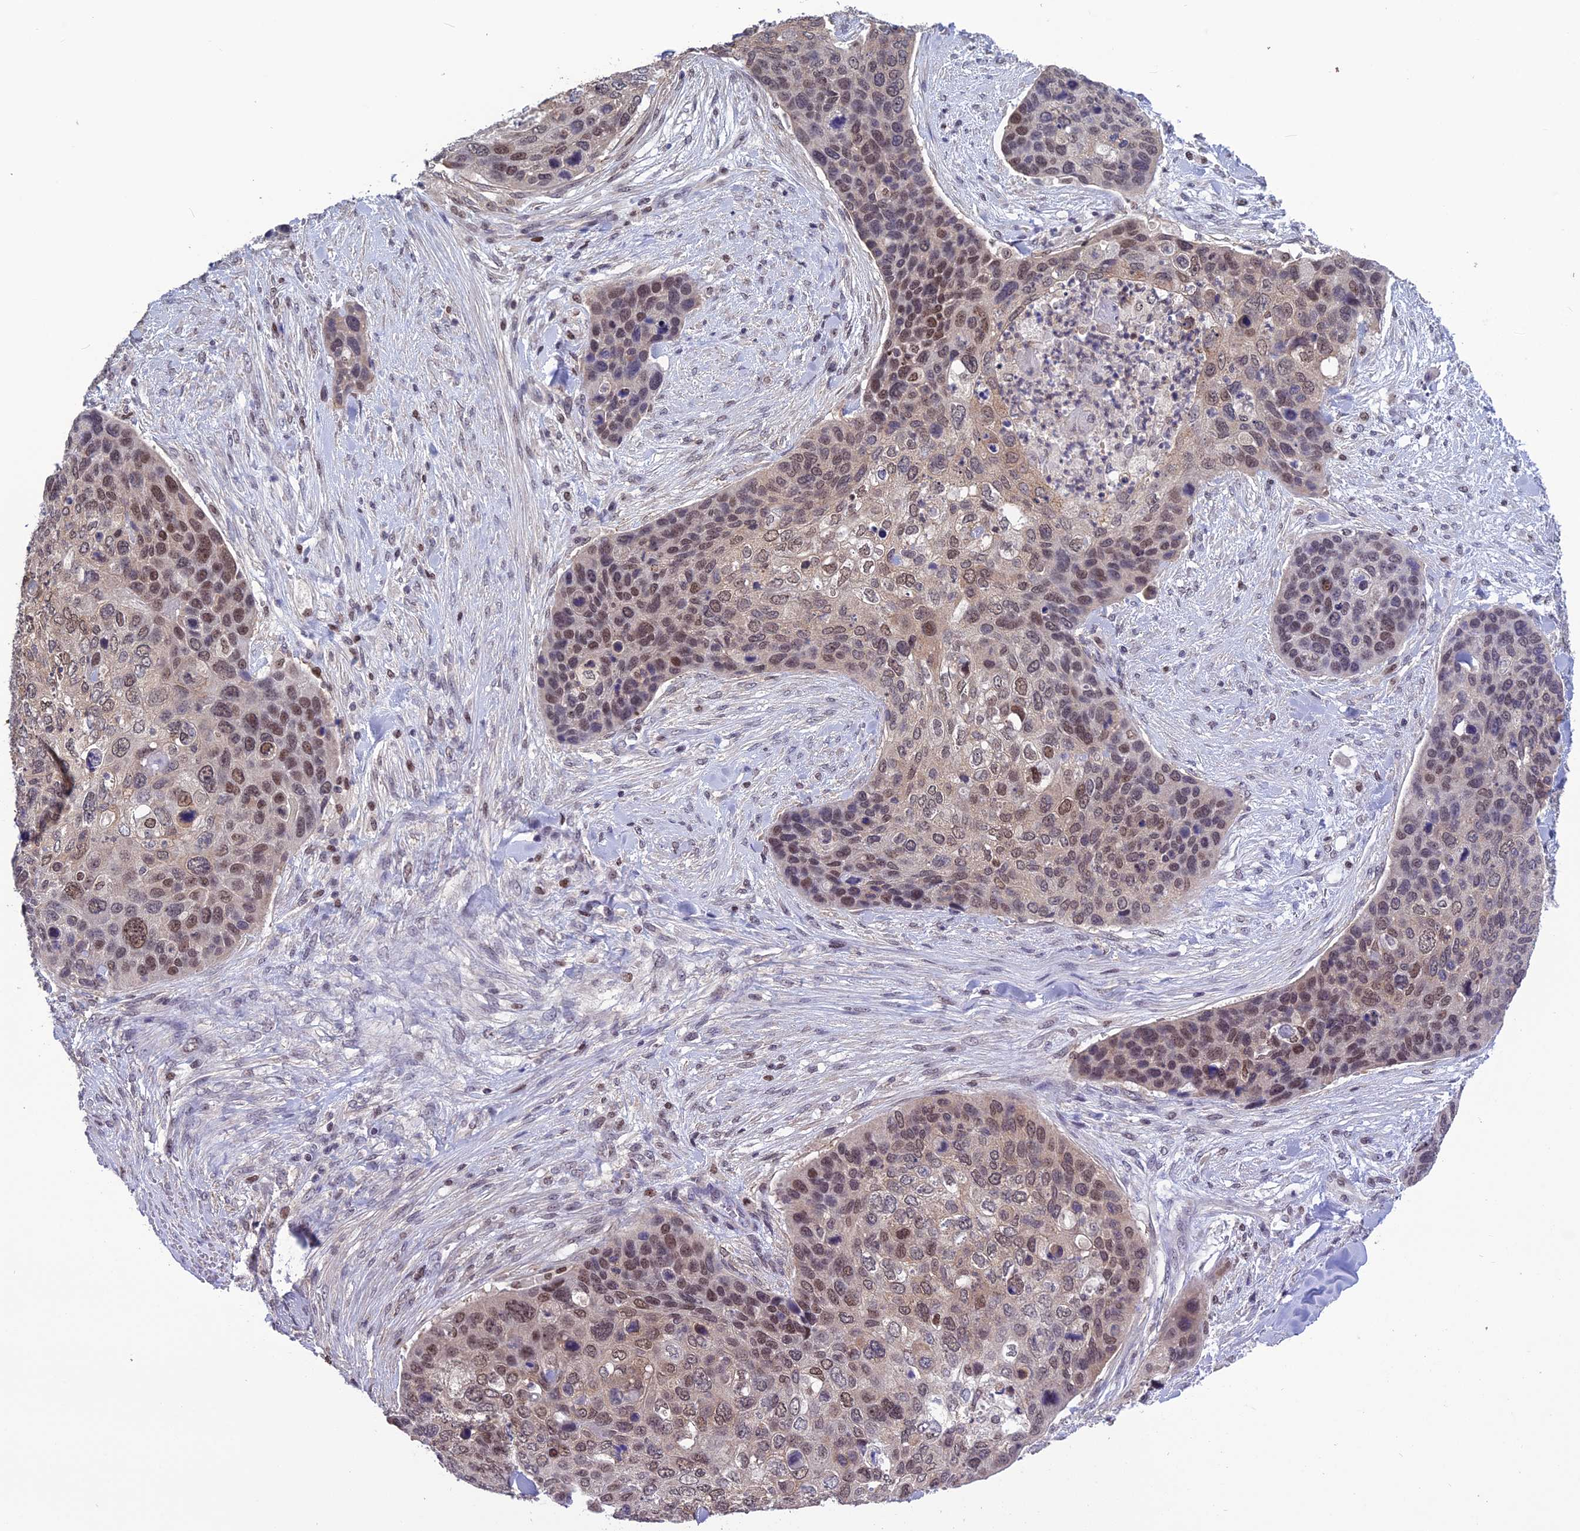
{"staining": {"intensity": "moderate", "quantity": ">75%", "location": "nuclear"}, "tissue": "skin cancer", "cell_type": "Tumor cells", "image_type": "cancer", "snomed": [{"axis": "morphology", "description": "Basal cell carcinoma"}, {"axis": "topography", "description": "Skin"}], "caption": "Approximately >75% of tumor cells in skin cancer demonstrate moderate nuclear protein staining as visualized by brown immunohistochemical staining.", "gene": "MIS12", "patient": {"sex": "female", "age": 74}}